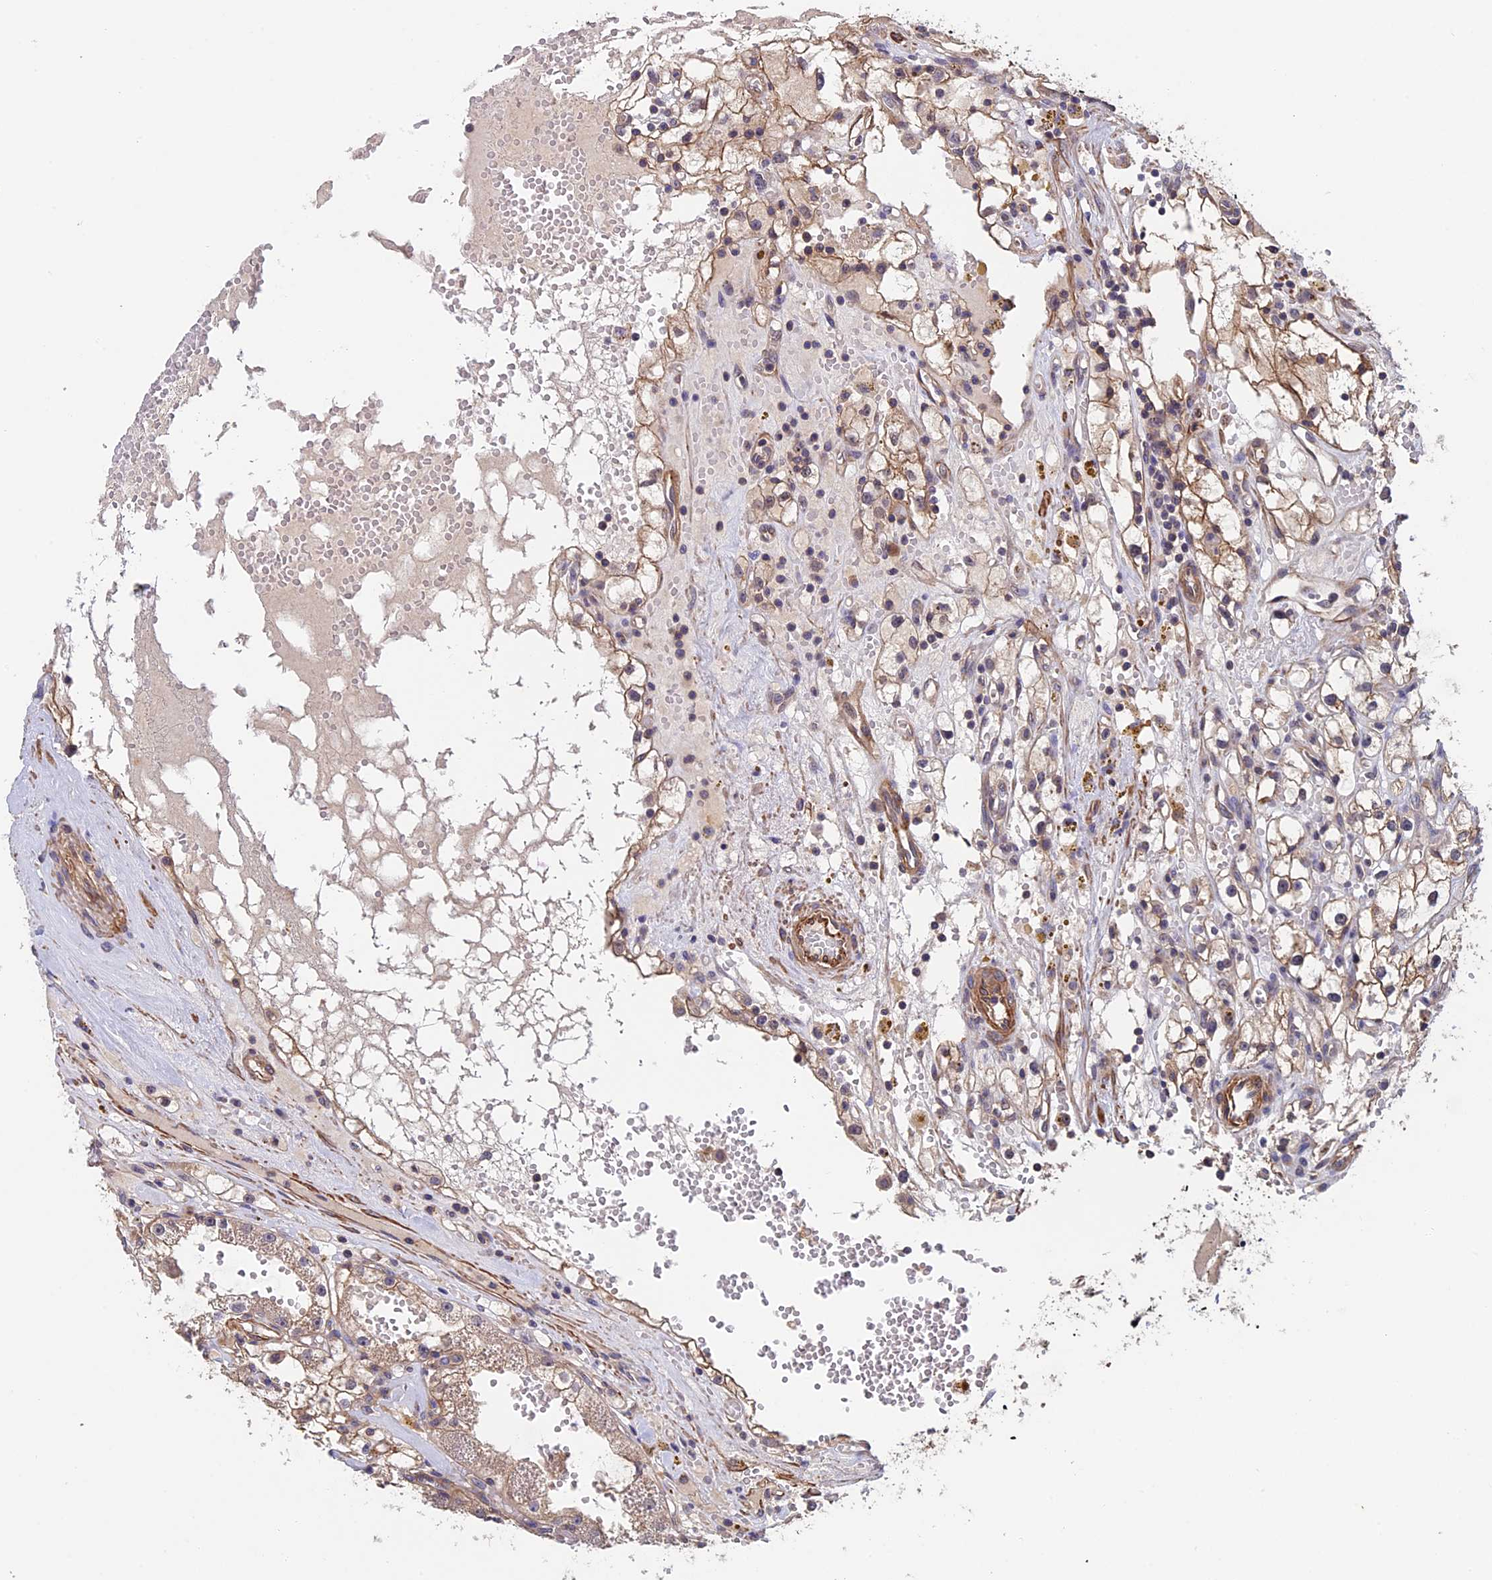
{"staining": {"intensity": "weak", "quantity": ">75%", "location": "cytoplasmic/membranous"}, "tissue": "renal cancer", "cell_type": "Tumor cells", "image_type": "cancer", "snomed": [{"axis": "morphology", "description": "Adenocarcinoma, NOS"}, {"axis": "topography", "description": "Kidney"}], "caption": "Human renal cancer stained with a protein marker displays weak staining in tumor cells.", "gene": "SLC9A5", "patient": {"sex": "male", "age": 56}}